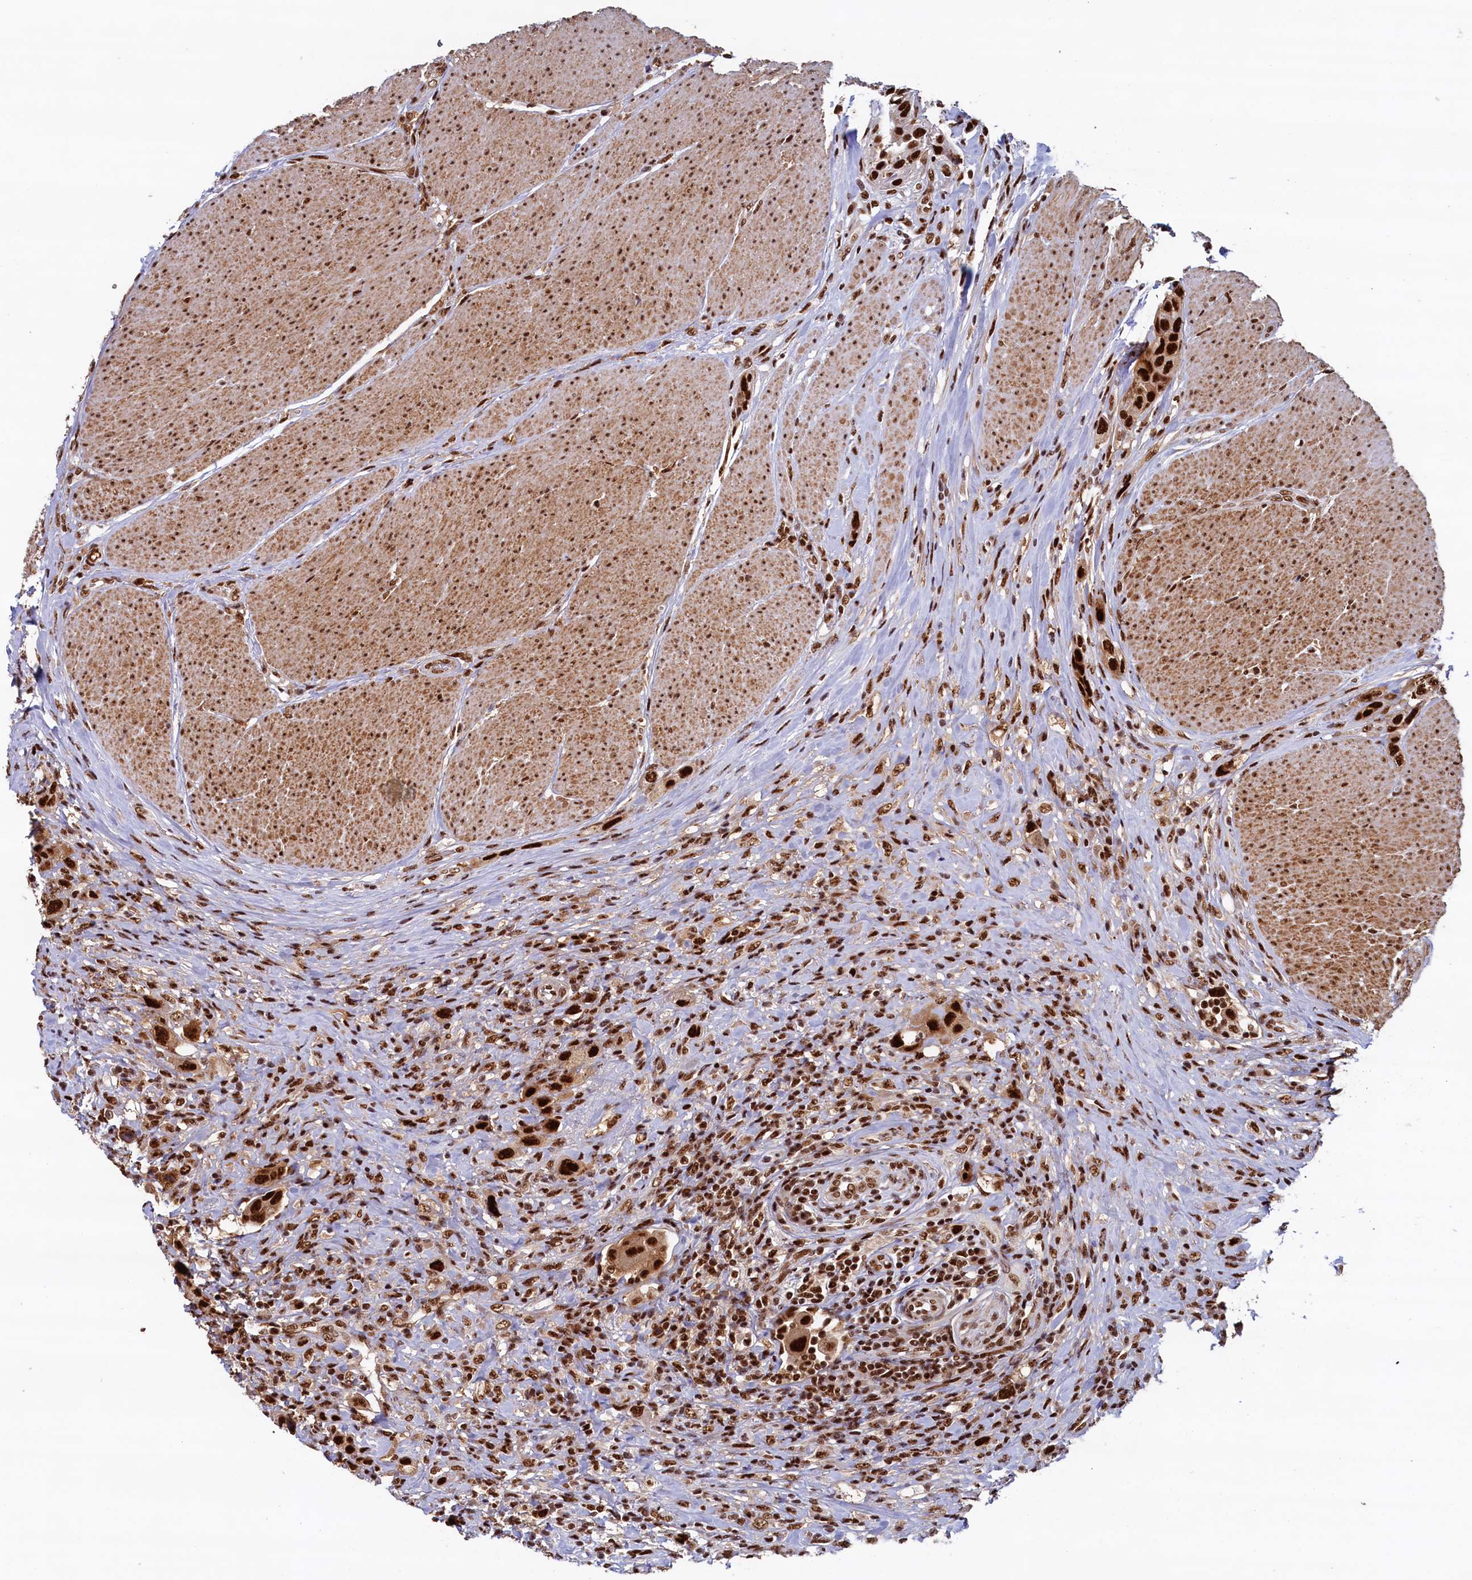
{"staining": {"intensity": "strong", "quantity": ">75%", "location": "nuclear"}, "tissue": "urothelial cancer", "cell_type": "Tumor cells", "image_type": "cancer", "snomed": [{"axis": "morphology", "description": "Urothelial carcinoma, High grade"}, {"axis": "topography", "description": "Urinary bladder"}], "caption": "Protein expression by immunohistochemistry (IHC) displays strong nuclear expression in about >75% of tumor cells in urothelial carcinoma (high-grade).", "gene": "ZC3H18", "patient": {"sex": "male", "age": 50}}